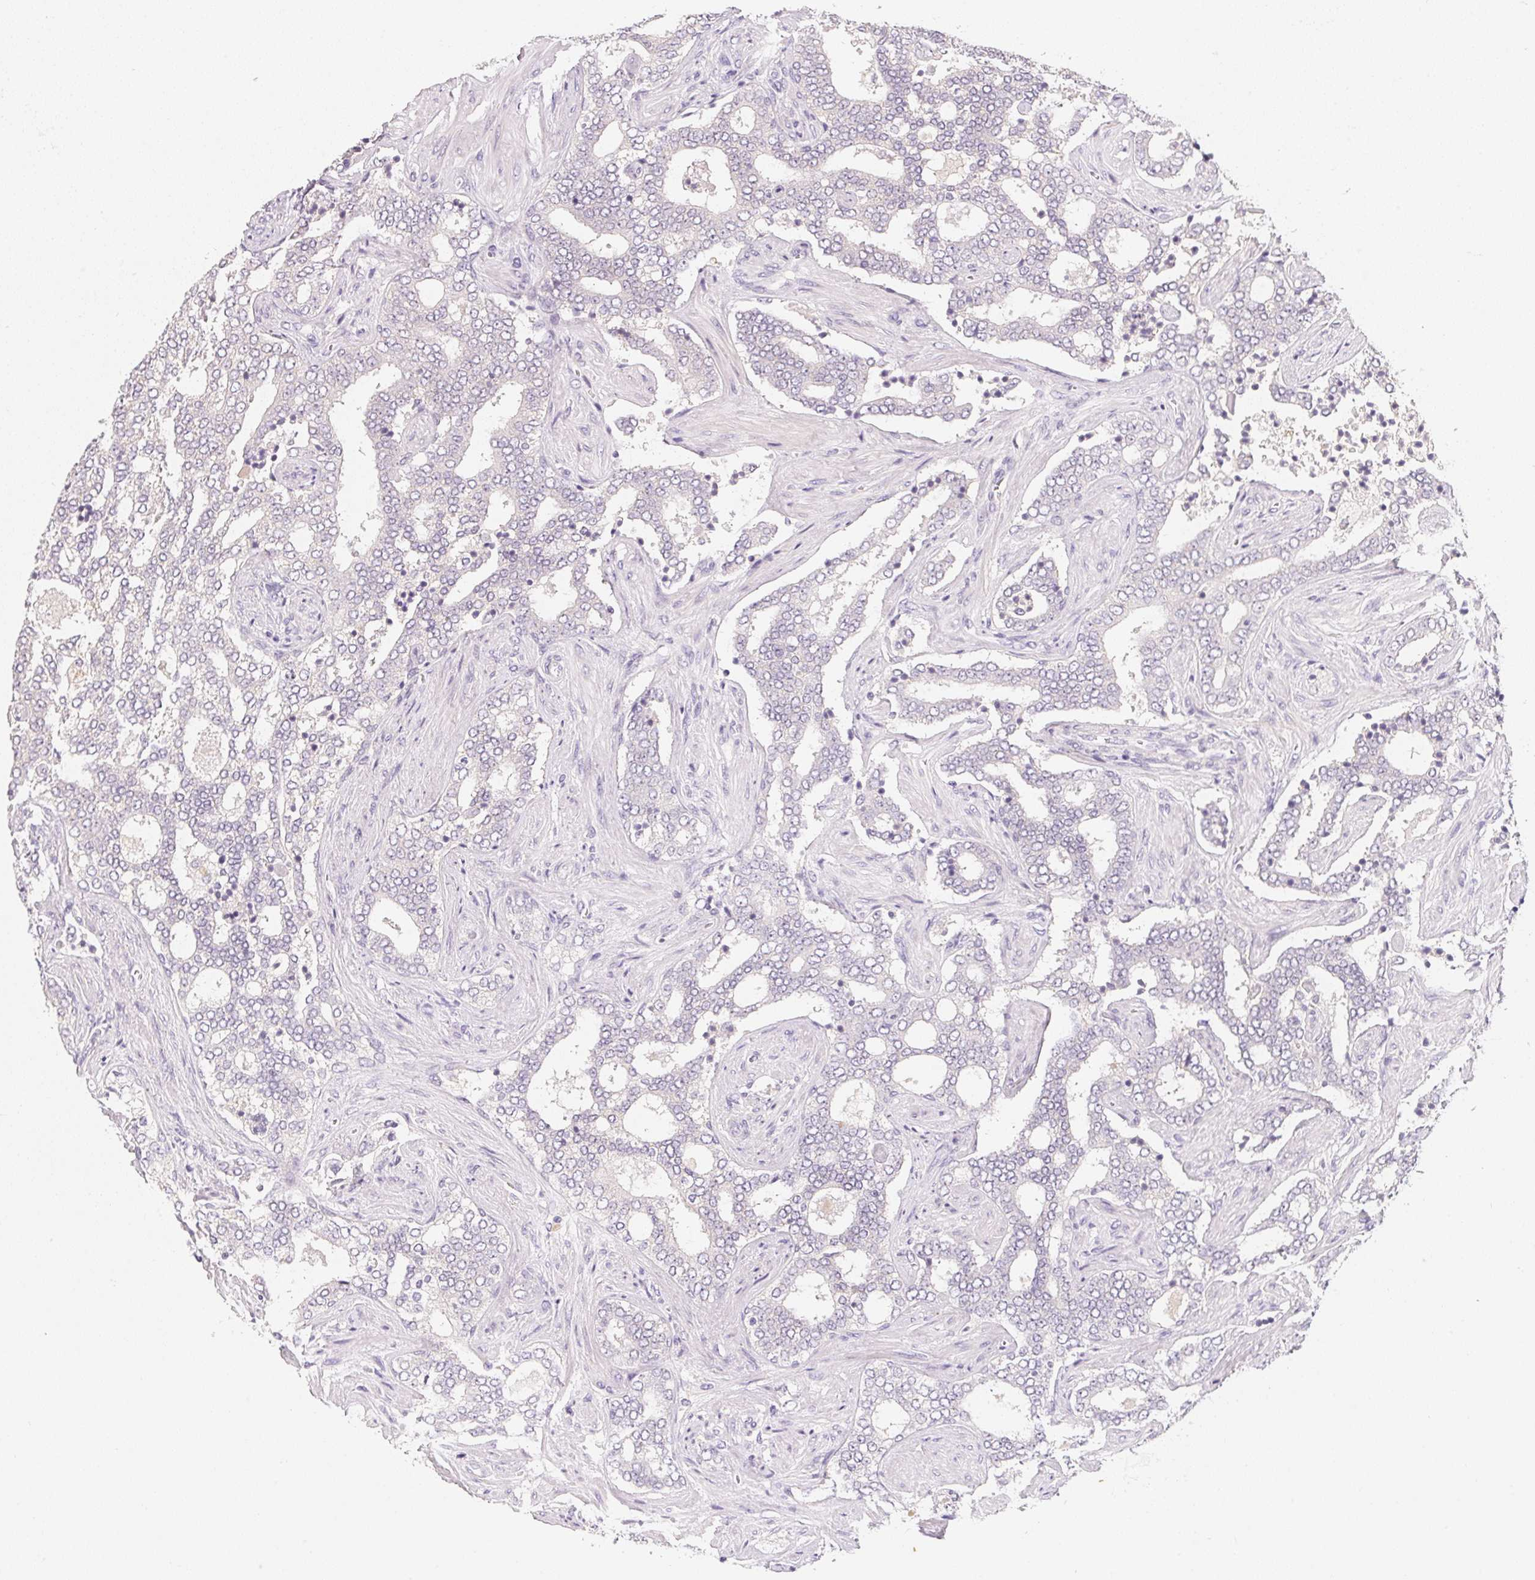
{"staining": {"intensity": "negative", "quantity": "none", "location": "none"}, "tissue": "prostate cancer", "cell_type": "Tumor cells", "image_type": "cancer", "snomed": [{"axis": "morphology", "description": "Adenocarcinoma, High grade"}, {"axis": "topography", "description": "Prostate"}], "caption": "The image displays no staining of tumor cells in prostate high-grade adenocarcinoma.", "gene": "MCOLN3", "patient": {"sex": "male", "age": 60}}